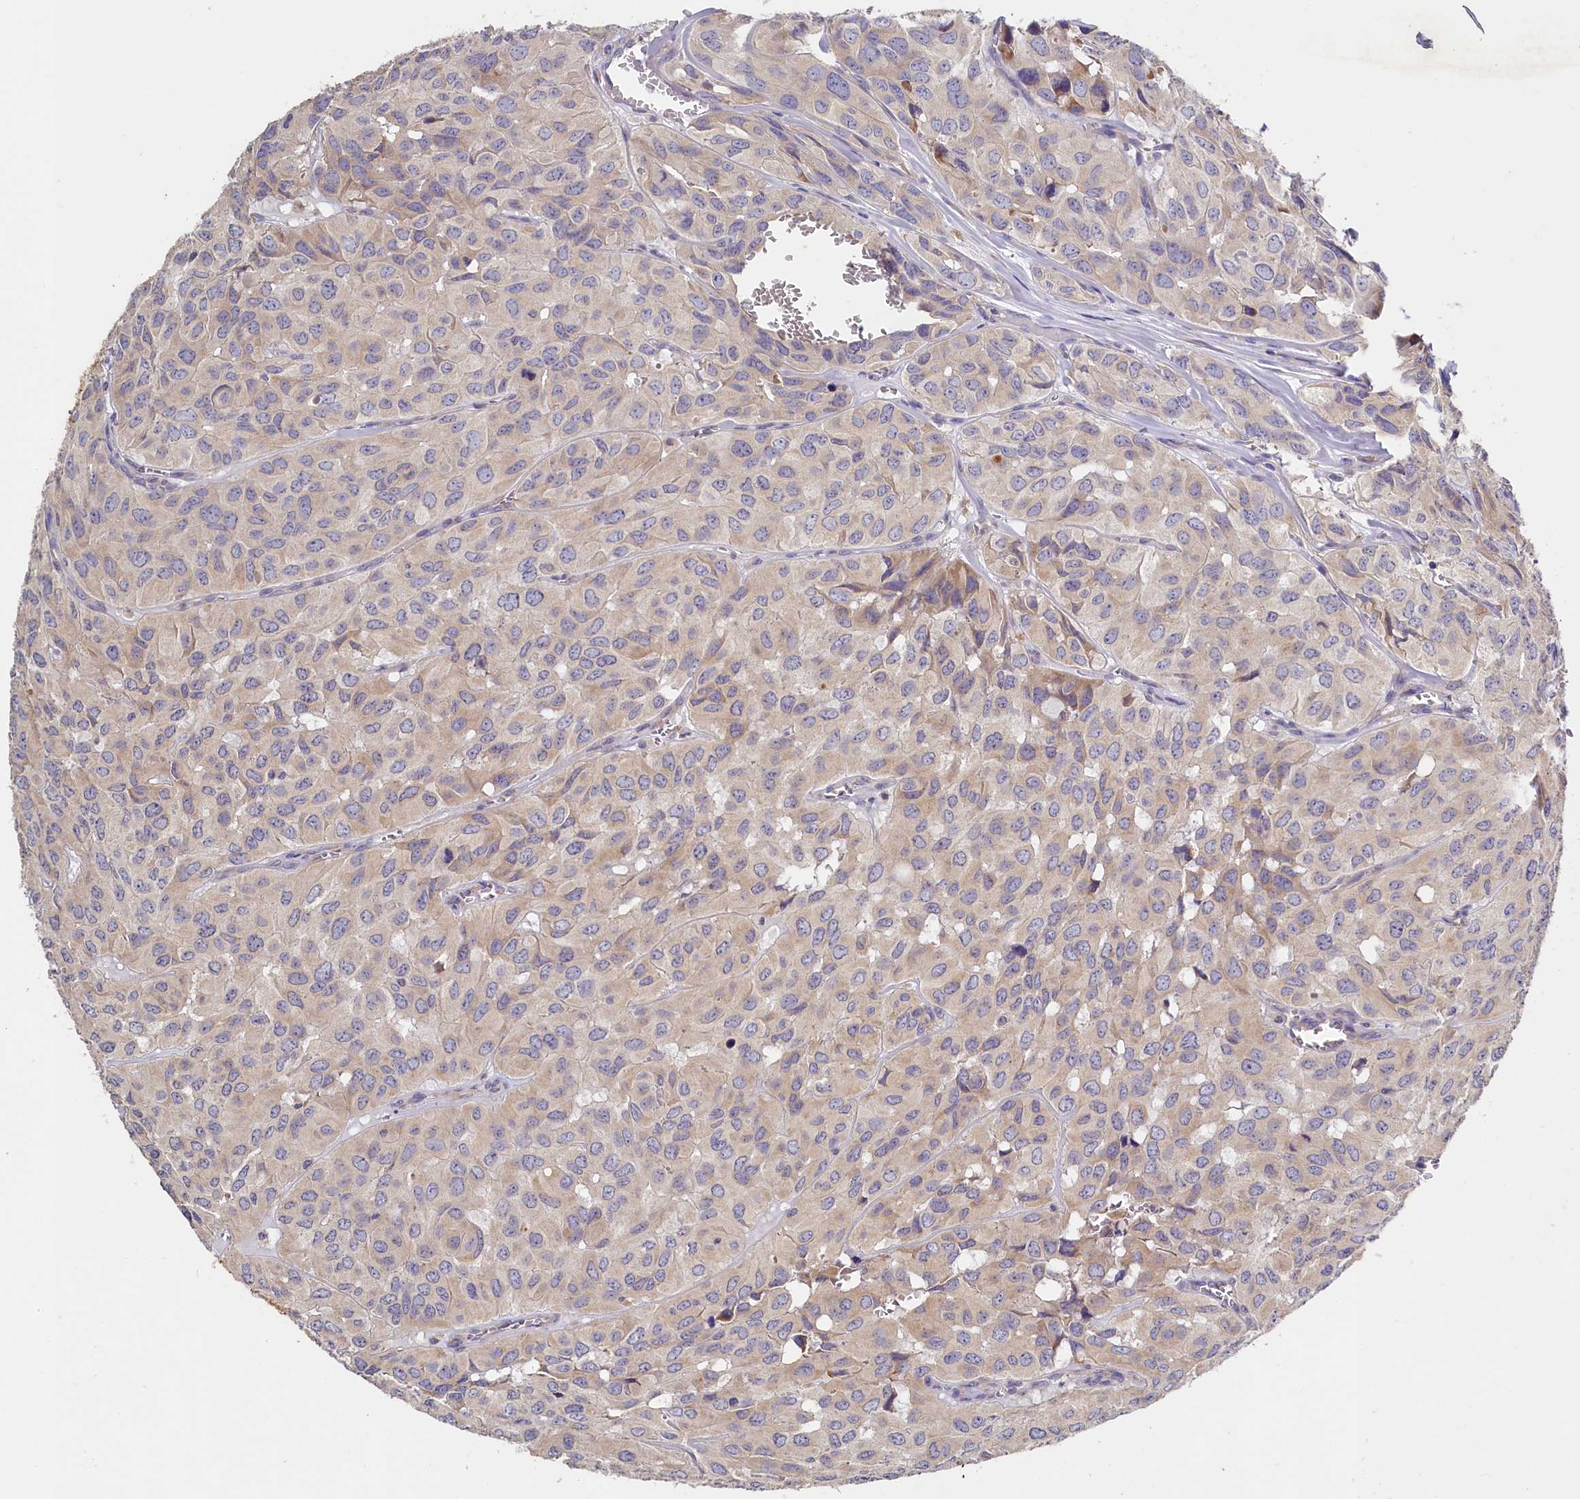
{"staining": {"intensity": "weak", "quantity": "<25%", "location": "cytoplasmic/membranous"}, "tissue": "head and neck cancer", "cell_type": "Tumor cells", "image_type": "cancer", "snomed": [{"axis": "morphology", "description": "Adenocarcinoma, NOS"}, {"axis": "topography", "description": "Salivary gland, NOS"}, {"axis": "topography", "description": "Head-Neck"}], "caption": "Tumor cells show no significant protein positivity in adenocarcinoma (head and neck).", "gene": "ST7L", "patient": {"sex": "female", "age": 76}}